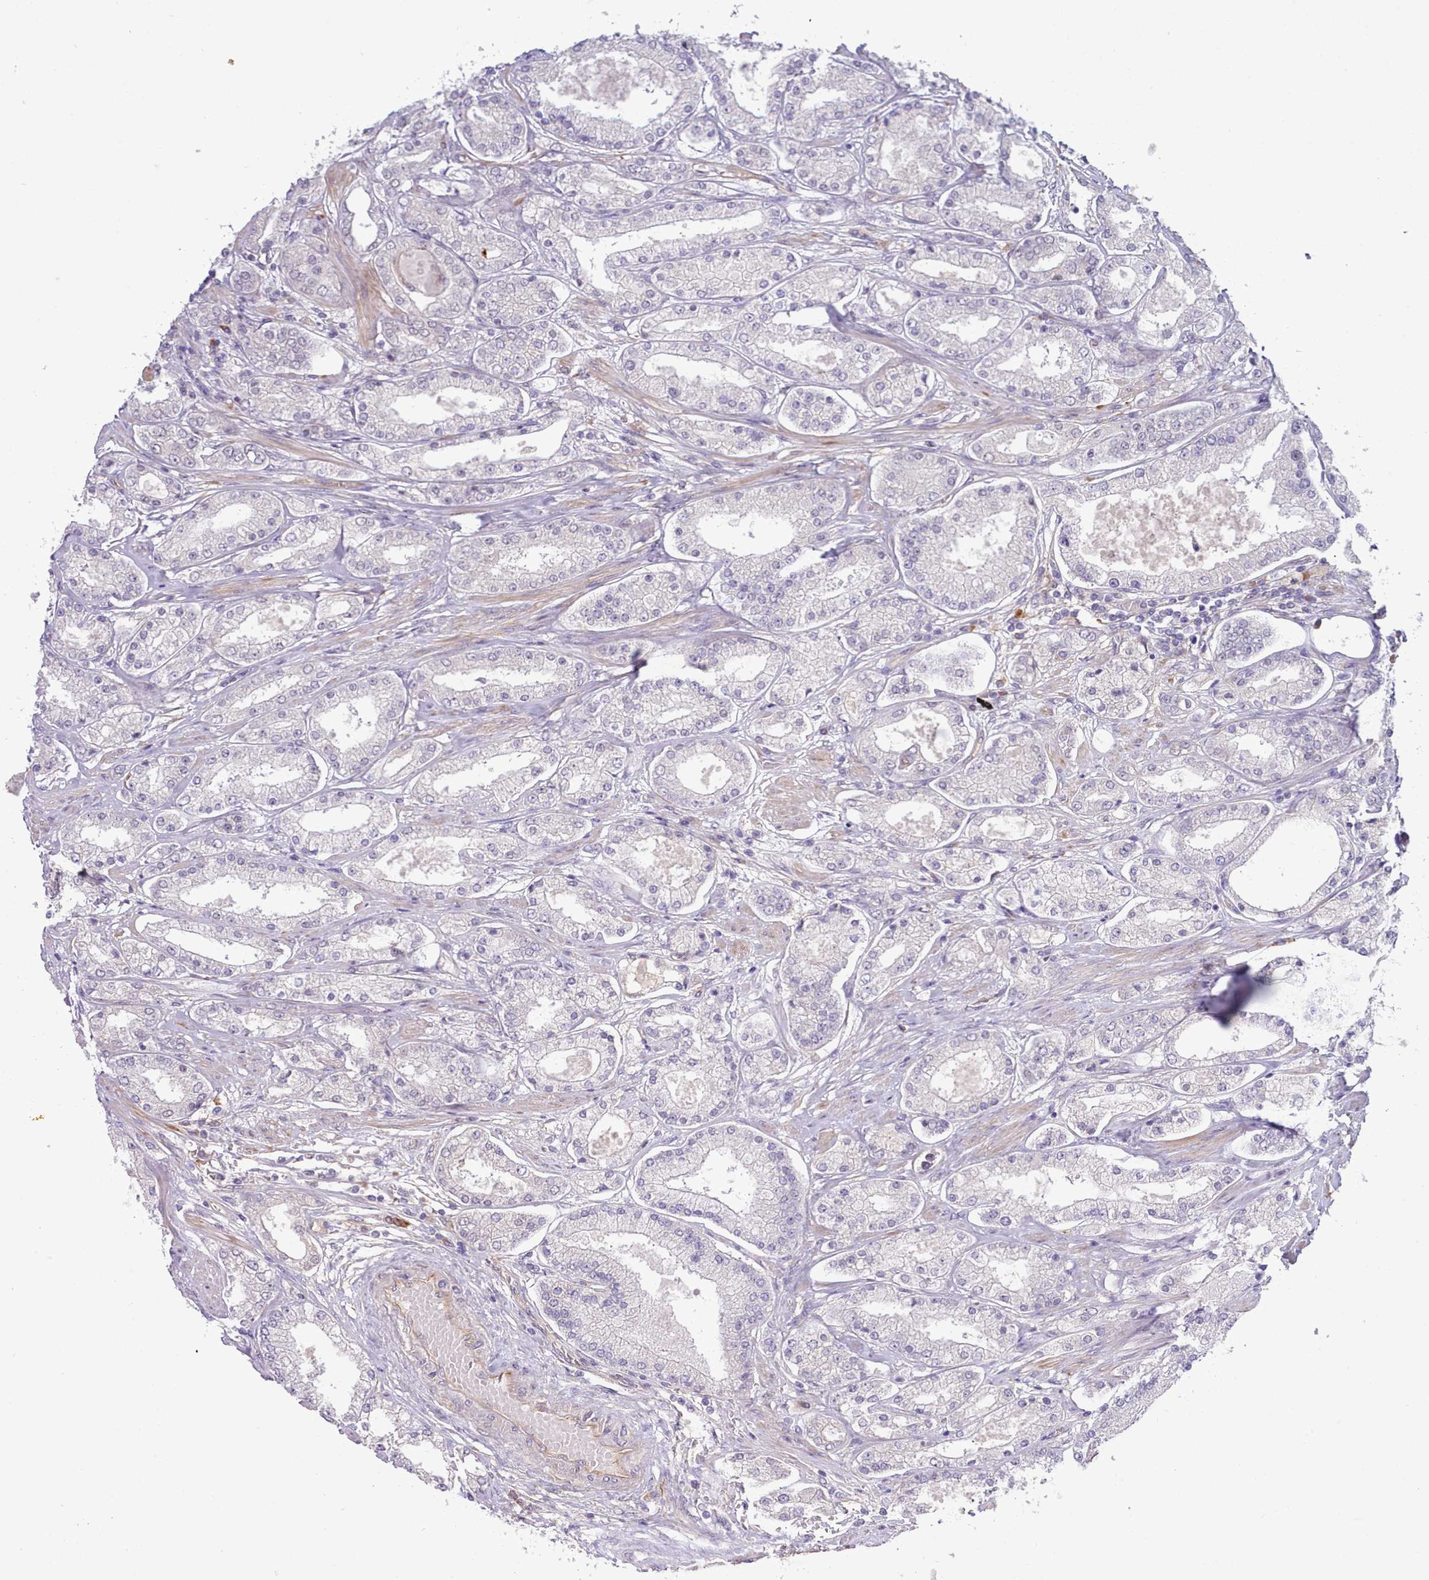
{"staining": {"intensity": "negative", "quantity": "none", "location": "none"}, "tissue": "prostate cancer", "cell_type": "Tumor cells", "image_type": "cancer", "snomed": [{"axis": "morphology", "description": "Adenocarcinoma, High grade"}, {"axis": "topography", "description": "Prostate"}], "caption": "High magnification brightfield microscopy of adenocarcinoma (high-grade) (prostate) stained with DAB (3,3'-diaminobenzidine) (brown) and counterstained with hematoxylin (blue): tumor cells show no significant staining.", "gene": "ZC3H13", "patient": {"sex": "male", "age": 69}}